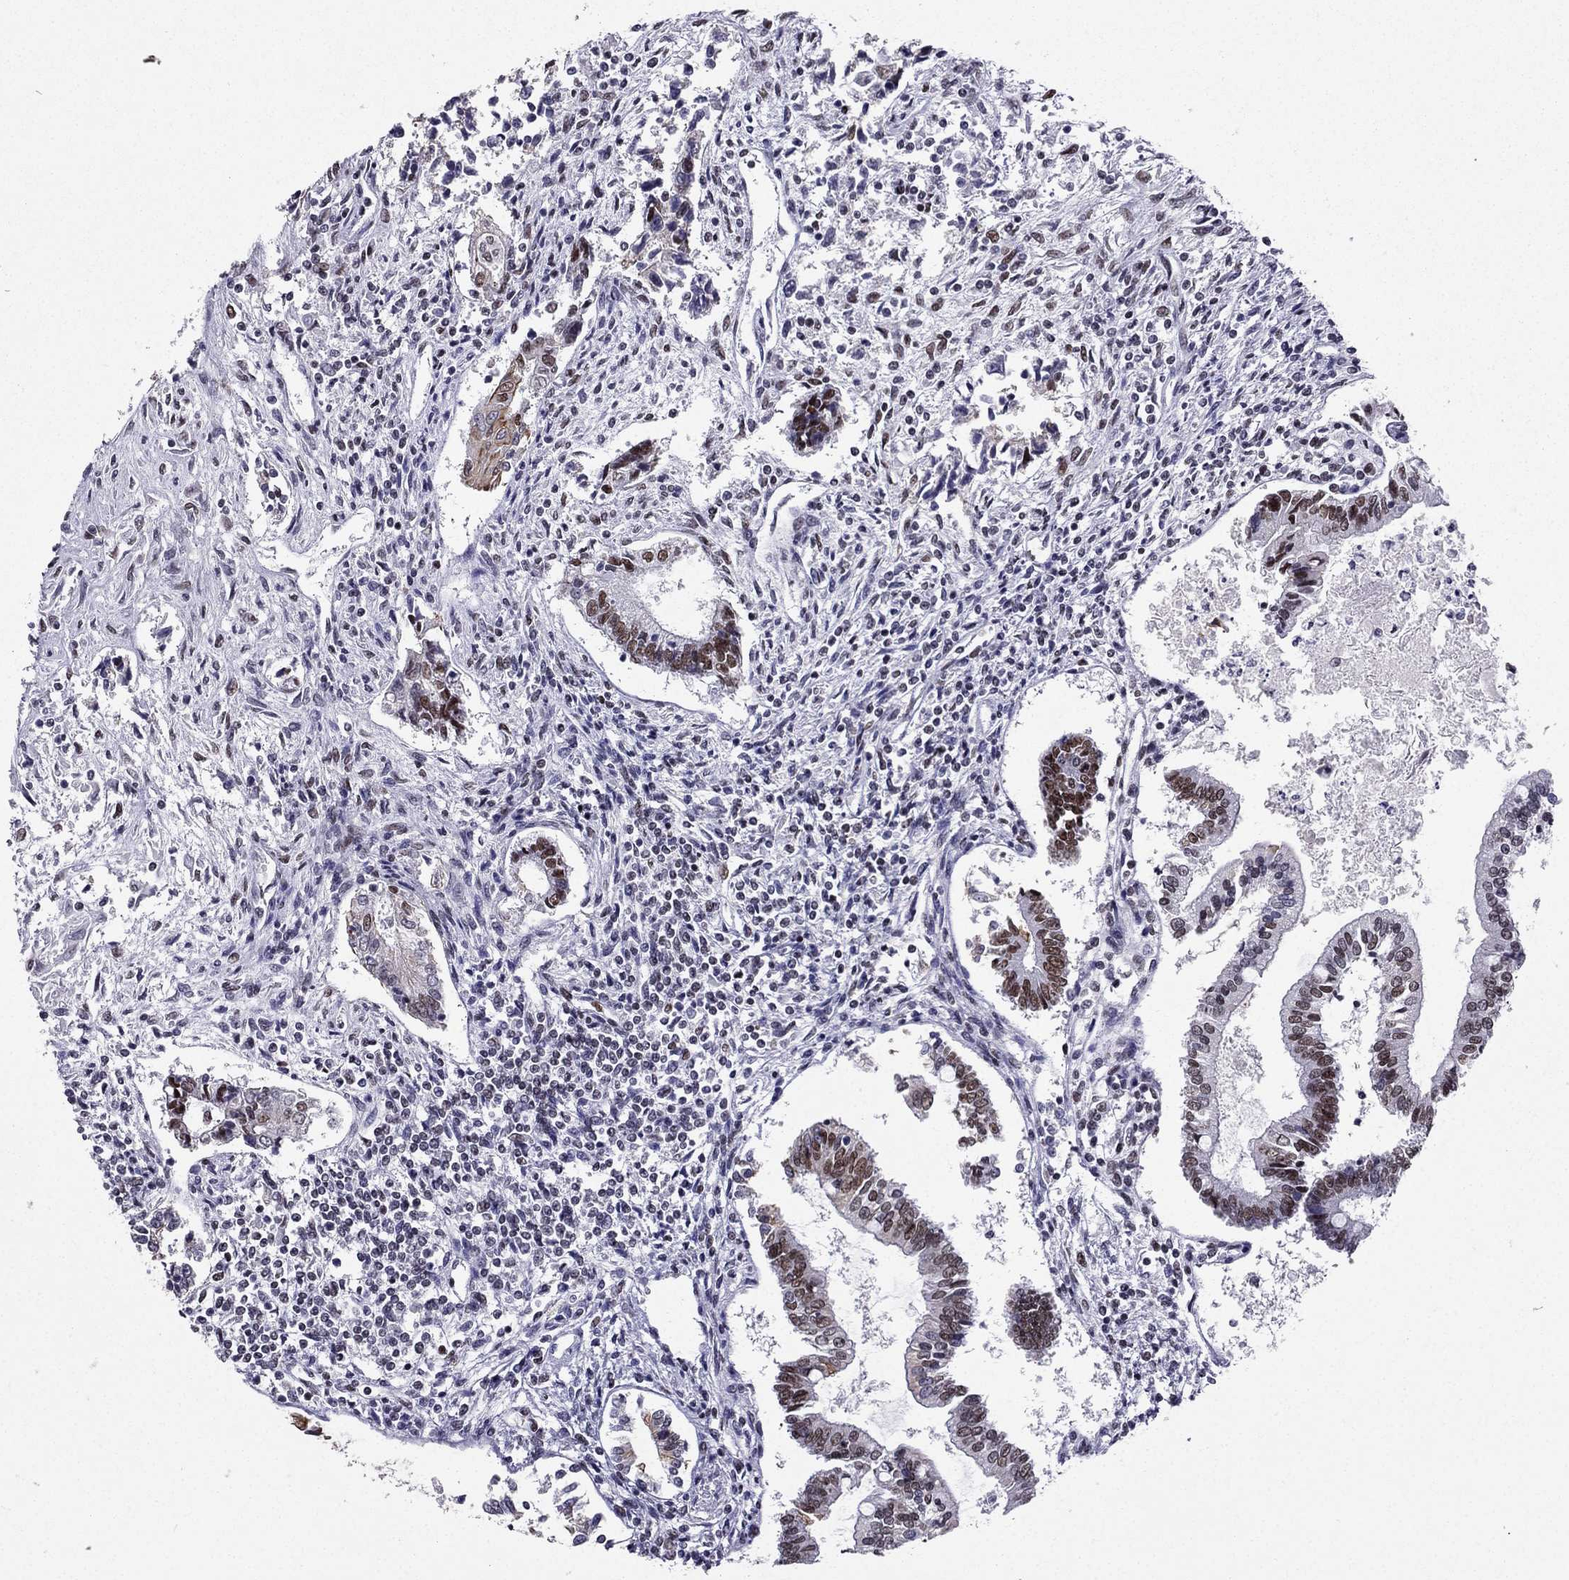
{"staining": {"intensity": "moderate", "quantity": "25%-75%", "location": "nuclear"}, "tissue": "testis cancer", "cell_type": "Tumor cells", "image_type": "cancer", "snomed": [{"axis": "morphology", "description": "Carcinoma, Embryonal, NOS"}, {"axis": "topography", "description": "Testis"}], "caption": "This micrograph reveals immunohistochemistry staining of human testis embryonal carcinoma, with medium moderate nuclear positivity in approximately 25%-75% of tumor cells.", "gene": "ZNF420", "patient": {"sex": "male", "age": 37}}